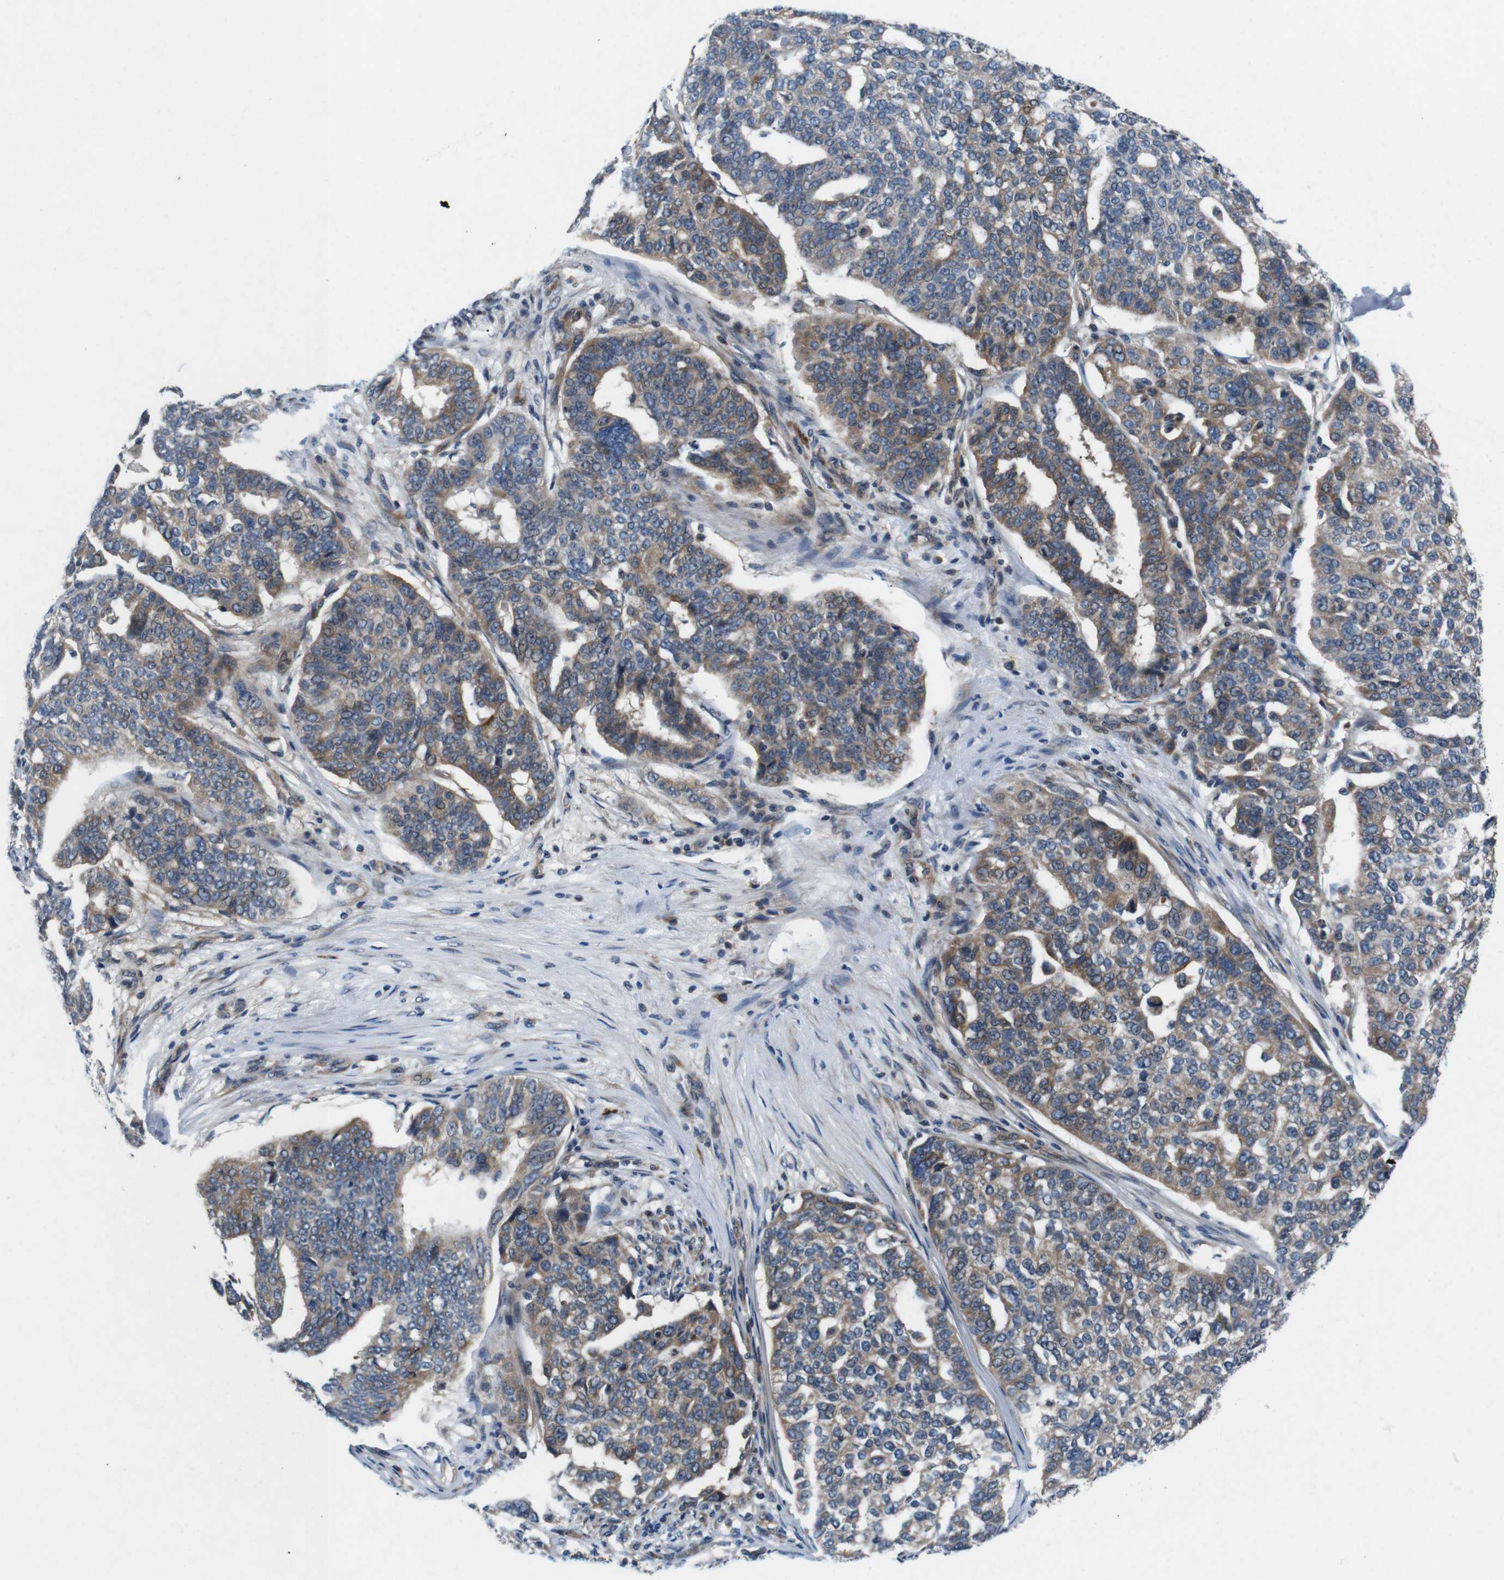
{"staining": {"intensity": "moderate", "quantity": ">75%", "location": "cytoplasmic/membranous"}, "tissue": "ovarian cancer", "cell_type": "Tumor cells", "image_type": "cancer", "snomed": [{"axis": "morphology", "description": "Cystadenocarcinoma, serous, NOS"}, {"axis": "topography", "description": "Ovary"}], "caption": "This histopathology image shows immunohistochemistry (IHC) staining of ovarian cancer (serous cystadenocarcinoma), with medium moderate cytoplasmic/membranous expression in approximately >75% of tumor cells.", "gene": "JAK1", "patient": {"sex": "female", "age": 59}}